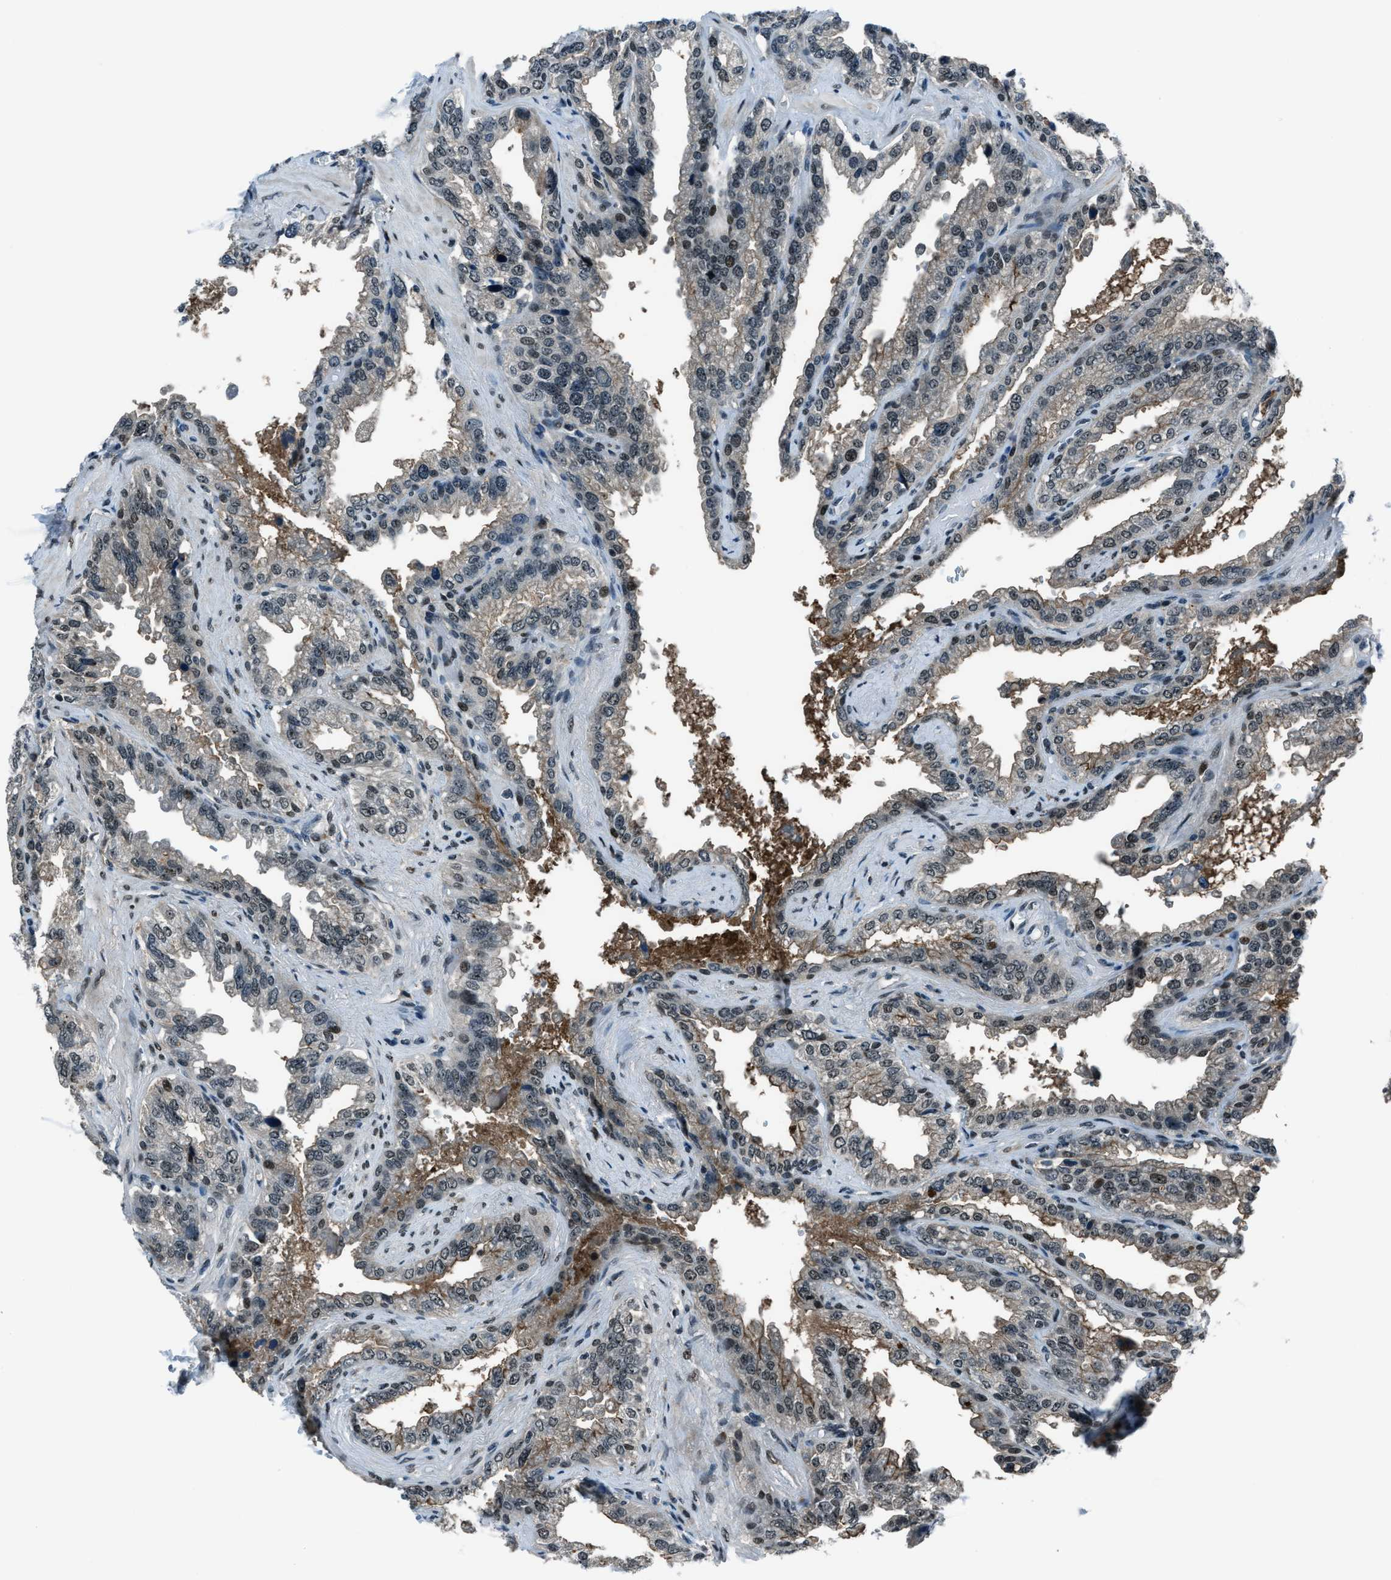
{"staining": {"intensity": "negative", "quantity": "none", "location": "none"}, "tissue": "seminal vesicle", "cell_type": "Glandular cells", "image_type": "normal", "snomed": [{"axis": "morphology", "description": "Normal tissue, NOS"}, {"axis": "topography", "description": "Seminal veicle"}], "caption": "This is an immunohistochemistry image of normal seminal vesicle. There is no positivity in glandular cells.", "gene": "ACTL9", "patient": {"sex": "male", "age": 68}}